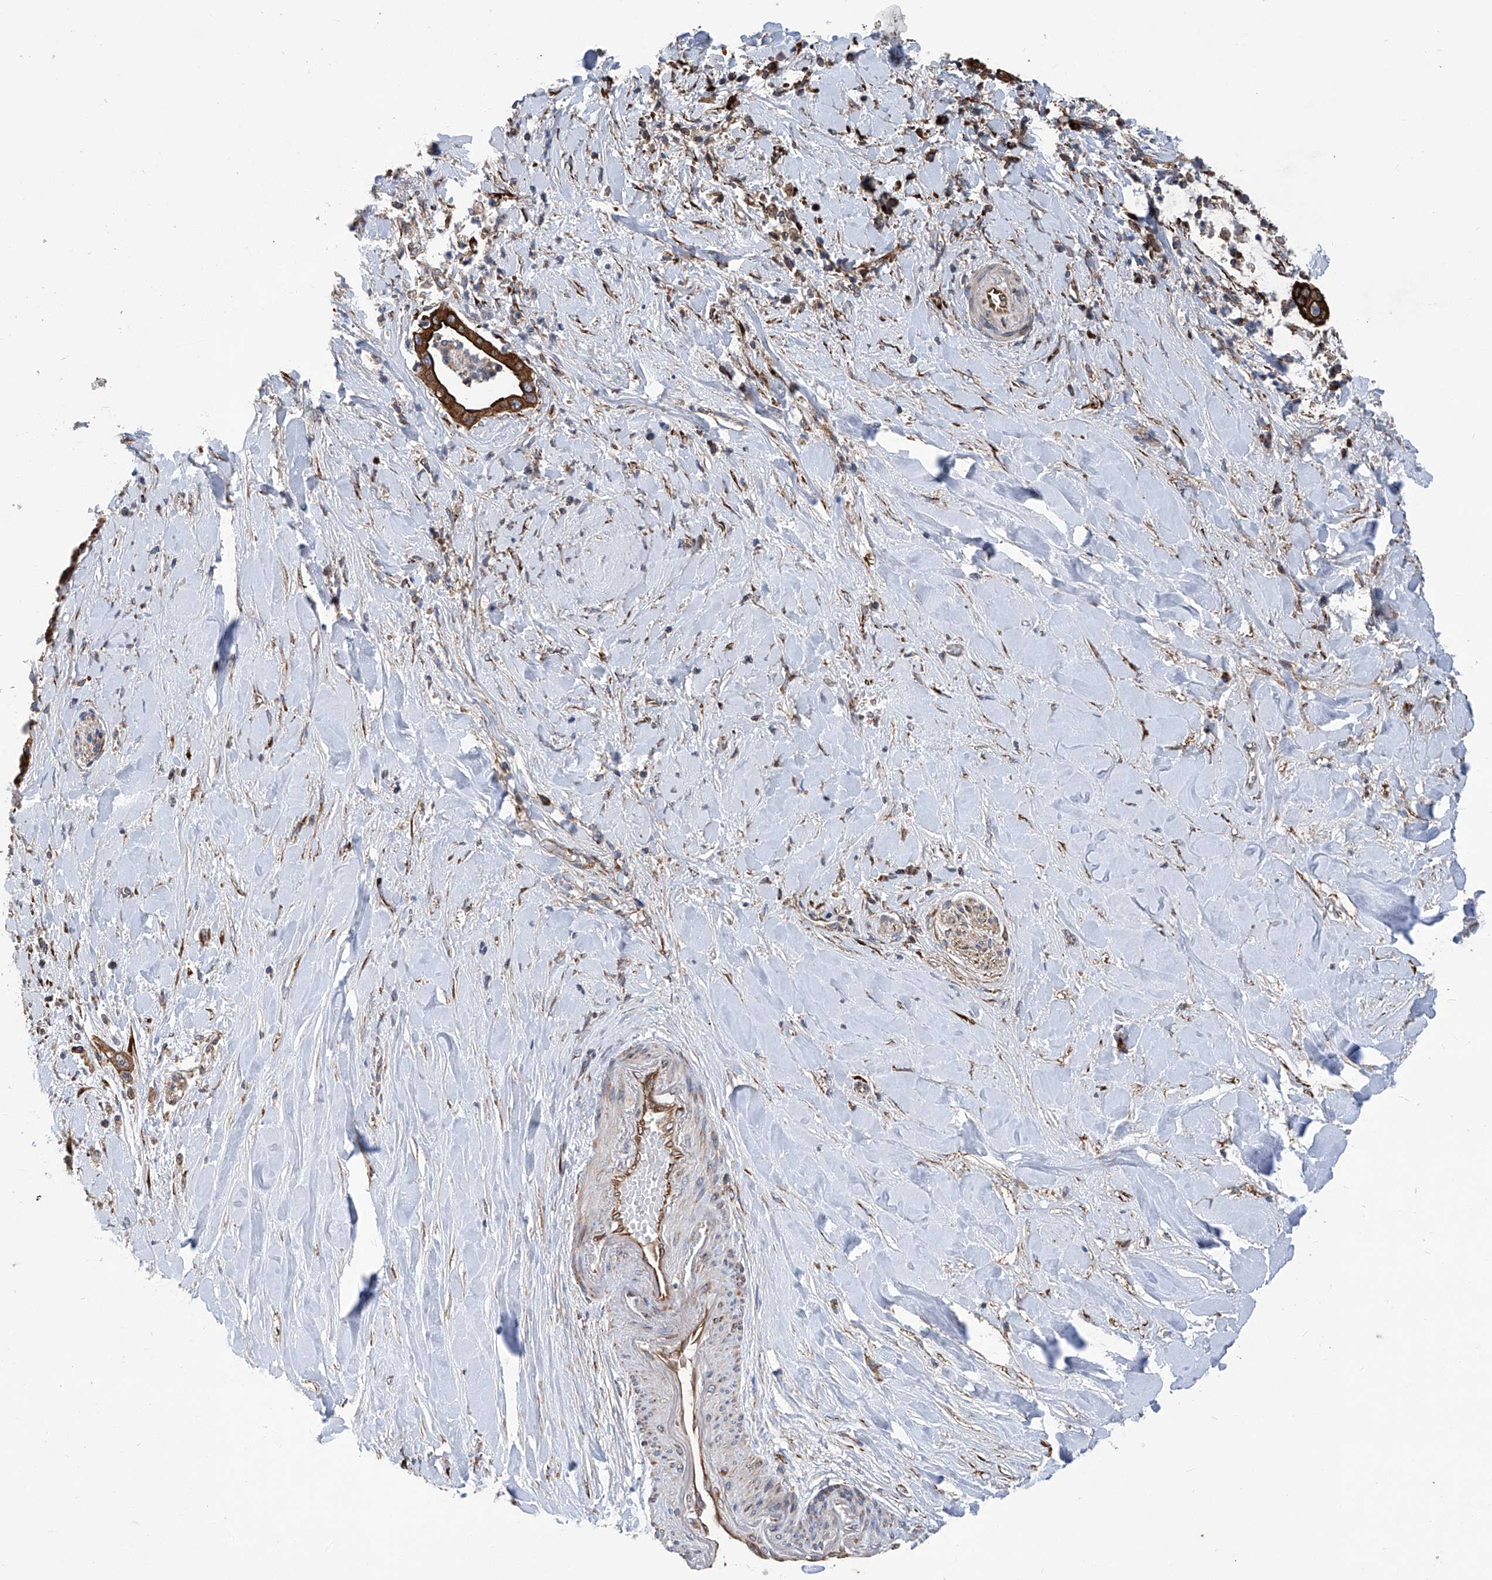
{"staining": {"intensity": "strong", "quantity": ">75%", "location": "cytoplasmic/membranous"}, "tissue": "liver cancer", "cell_type": "Tumor cells", "image_type": "cancer", "snomed": [{"axis": "morphology", "description": "Cholangiocarcinoma"}, {"axis": "topography", "description": "Liver"}], "caption": "This is a histology image of immunohistochemistry staining of liver cholangiocarcinoma, which shows strong staining in the cytoplasmic/membranous of tumor cells.", "gene": "ASCC3", "patient": {"sex": "female", "age": 54}}